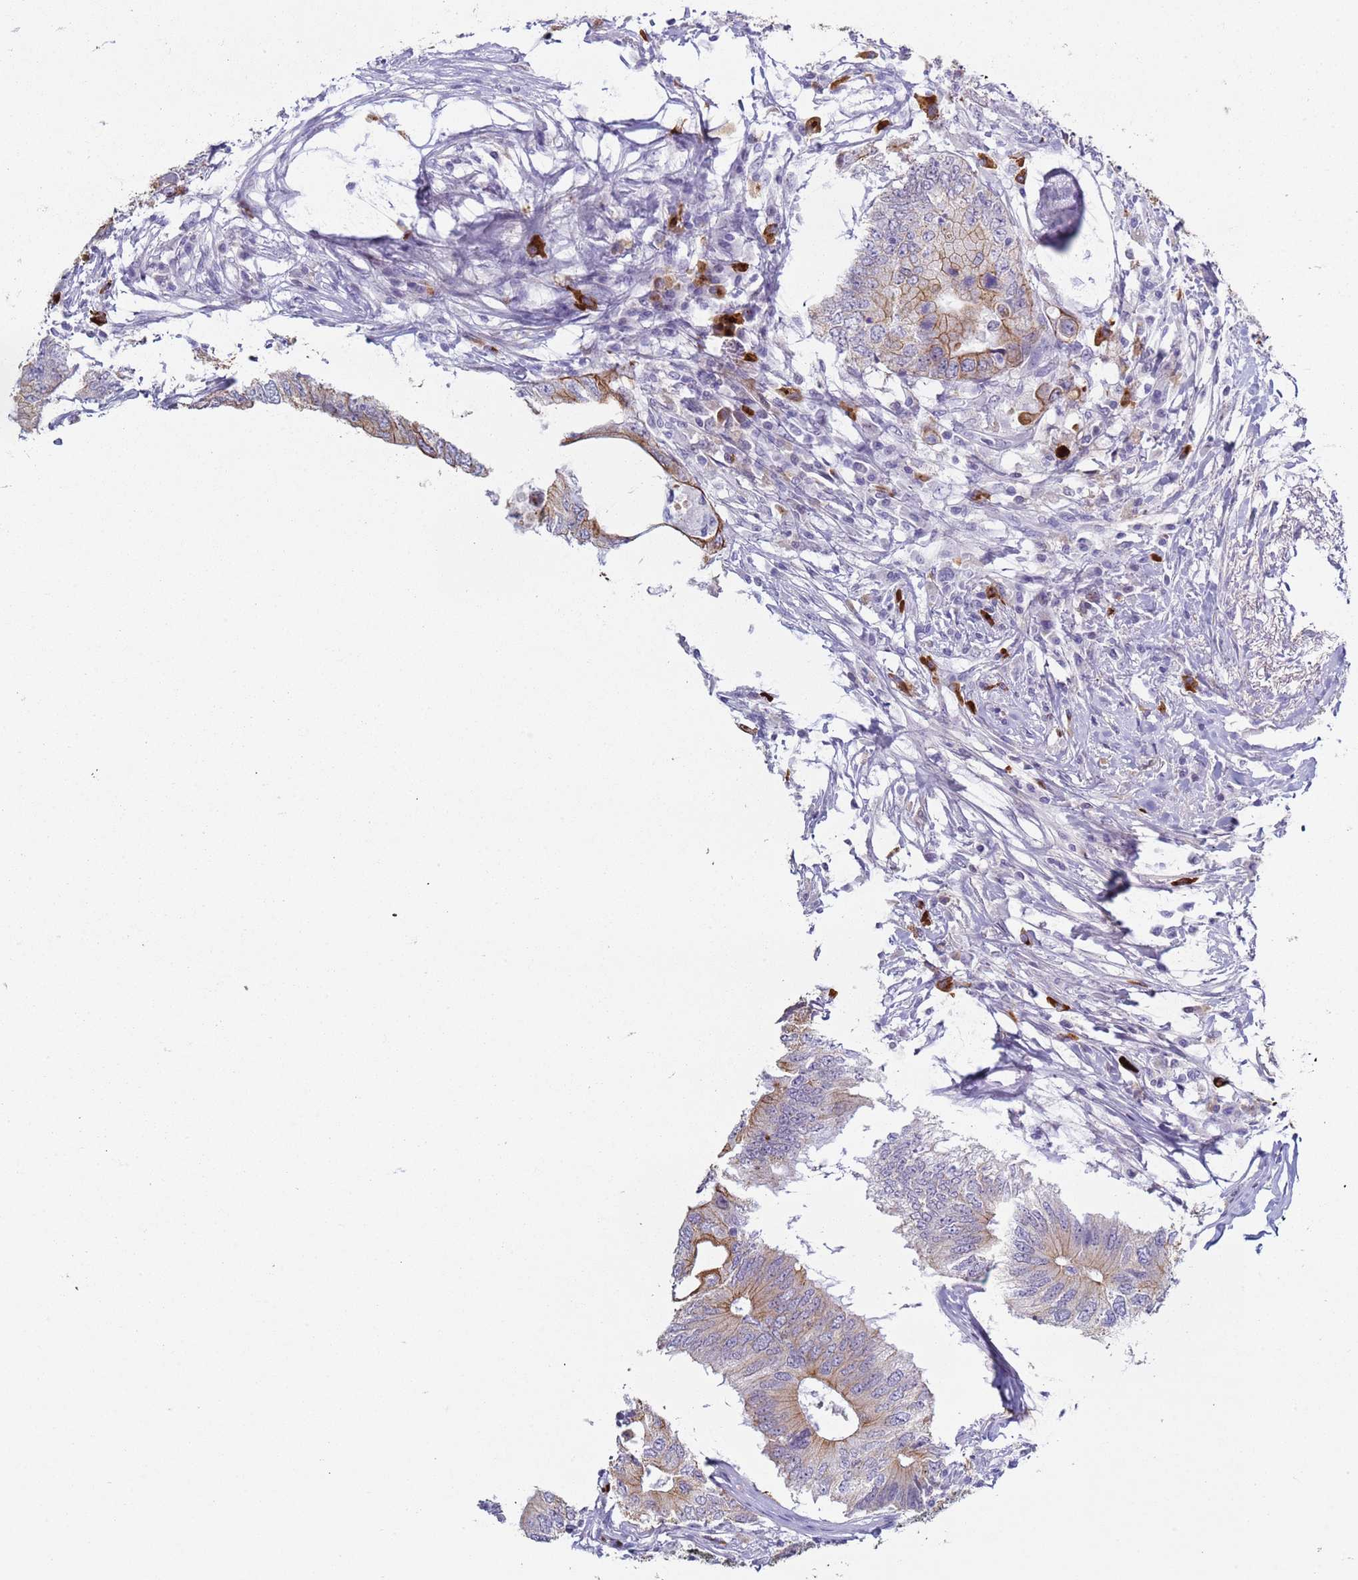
{"staining": {"intensity": "moderate", "quantity": "25%-75%", "location": "cytoplasmic/membranous"}, "tissue": "colorectal cancer", "cell_type": "Tumor cells", "image_type": "cancer", "snomed": [{"axis": "morphology", "description": "Adenocarcinoma, NOS"}, {"axis": "topography", "description": "Colon"}], "caption": "Moderate cytoplasmic/membranous protein positivity is seen in approximately 25%-75% of tumor cells in colorectal cancer.", "gene": "NPAP1", "patient": {"sex": "male", "age": 71}}